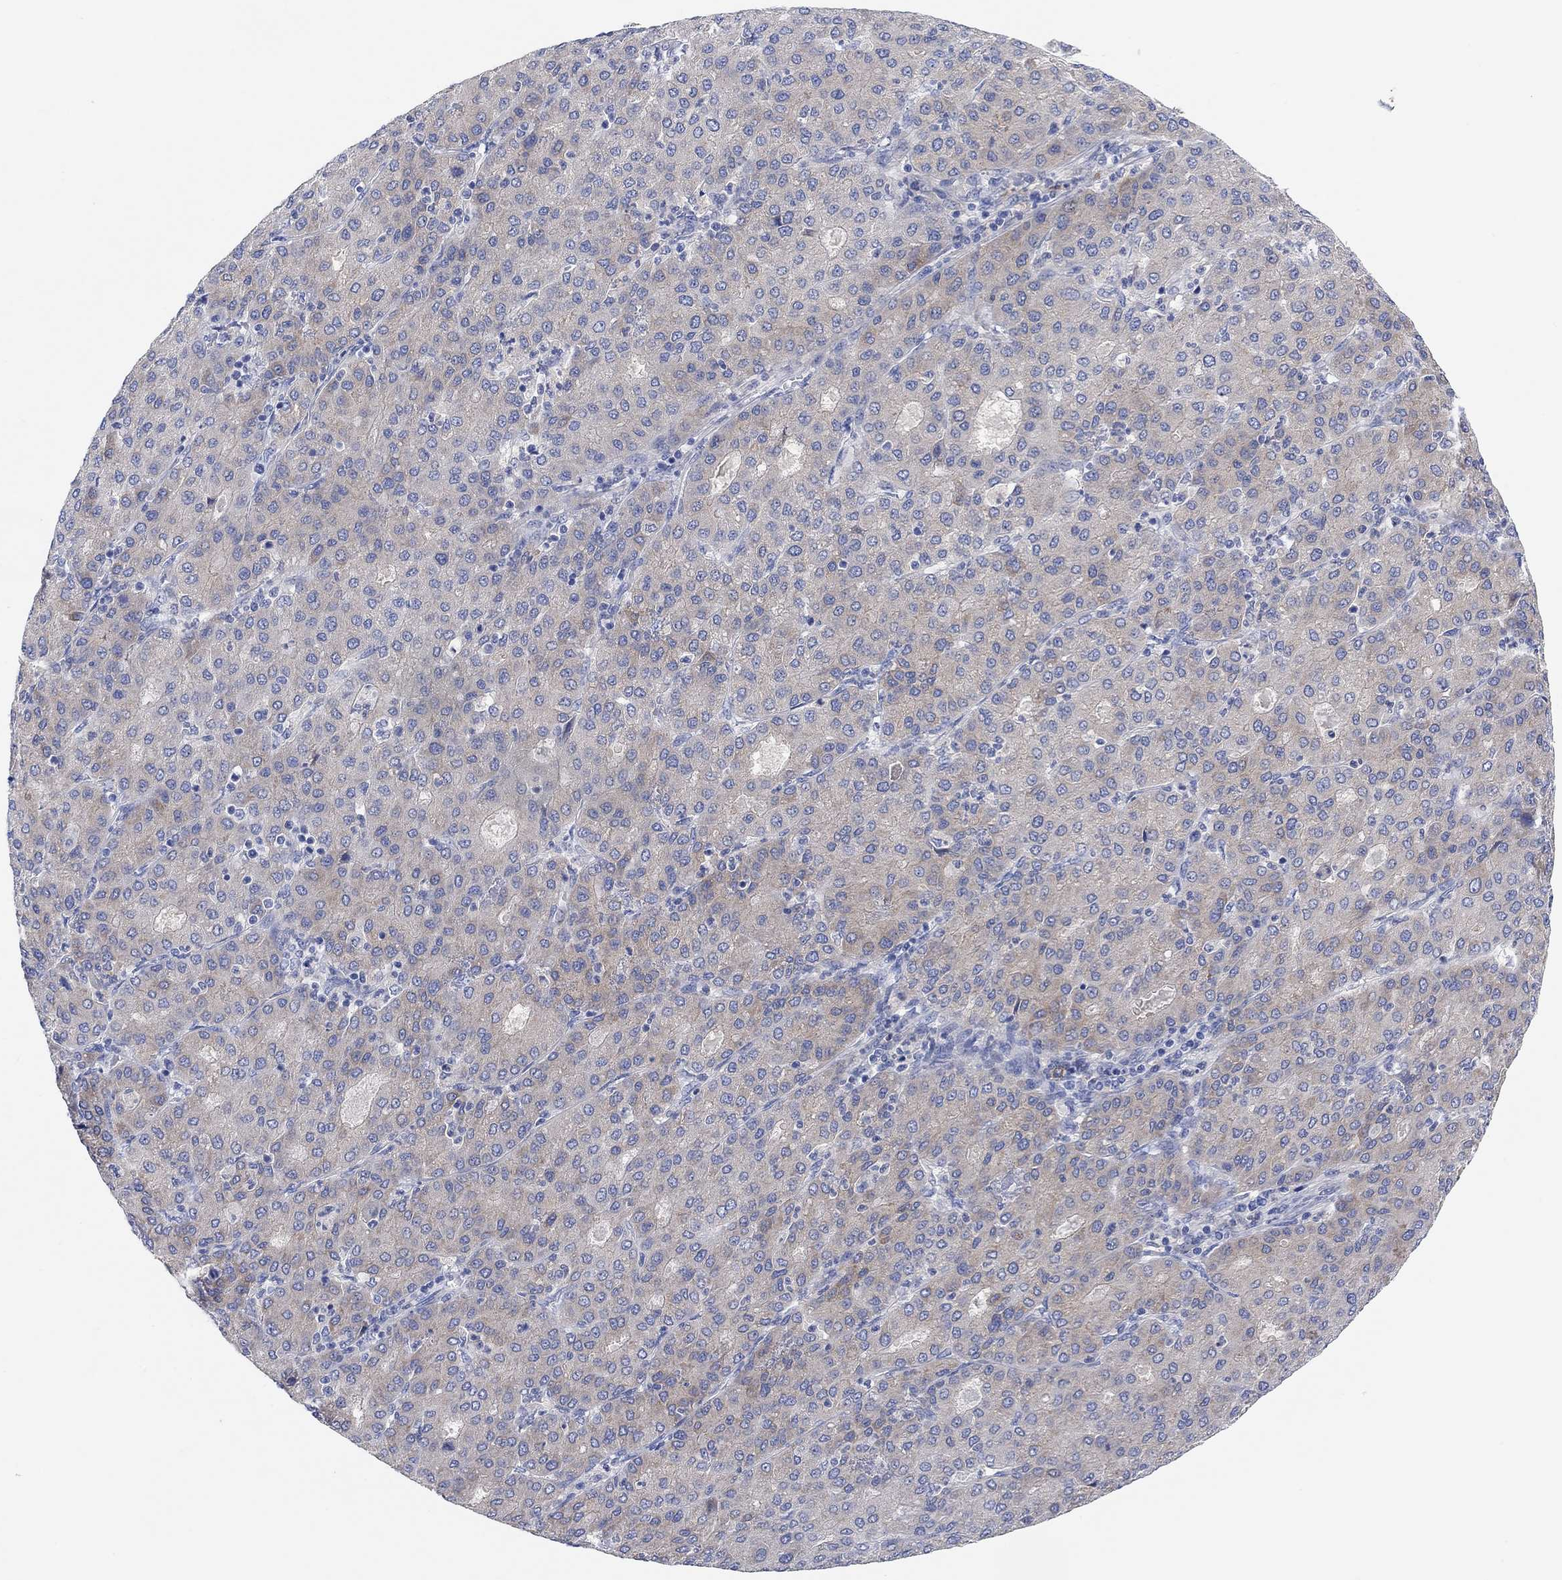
{"staining": {"intensity": "weak", "quantity": "<25%", "location": "cytoplasmic/membranous"}, "tissue": "liver cancer", "cell_type": "Tumor cells", "image_type": "cancer", "snomed": [{"axis": "morphology", "description": "Carcinoma, Hepatocellular, NOS"}, {"axis": "topography", "description": "Liver"}], "caption": "DAB (3,3'-diaminobenzidine) immunohistochemical staining of hepatocellular carcinoma (liver) exhibits no significant positivity in tumor cells.", "gene": "RGS1", "patient": {"sex": "male", "age": 65}}